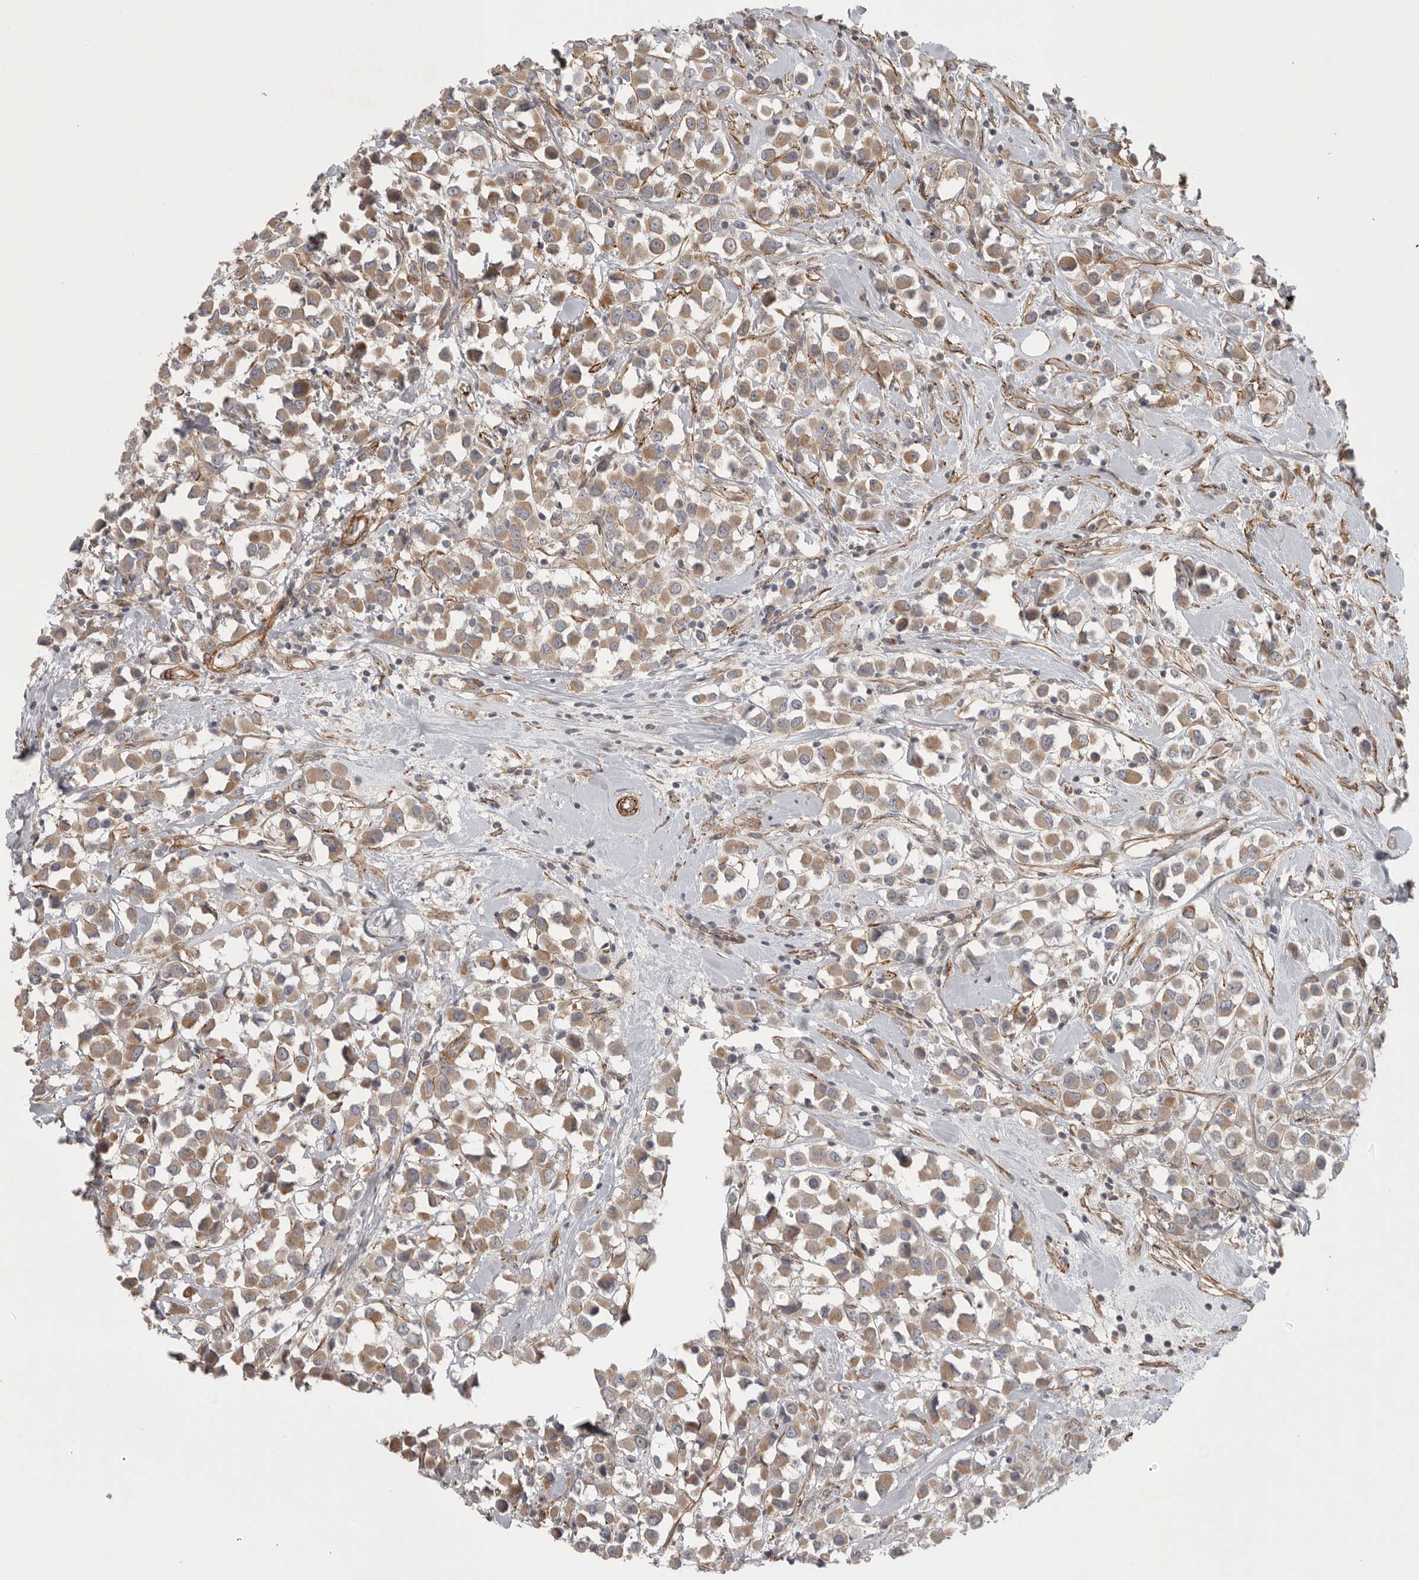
{"staining": {"intensity": "moderate", "quantity": ">75%", "location": "cytoplasmic/membranous"}, "tissue": "breast cancer", "cell_type": "Tumor cells", "image_type": "cancer", "snomed": [{"axis": "morphology", "description": "Duct carcinoma"}, {"axis": "topography", "description": "Breast"}], "caption": "Tumor cells exhibit medium levels of moderate cytoplasmic/membranous positivity in about >75% of cells in human breast invasive ductal carcinoma.", "gene": "LONRF1", "patient": {"sex": "female", "age": 61}}